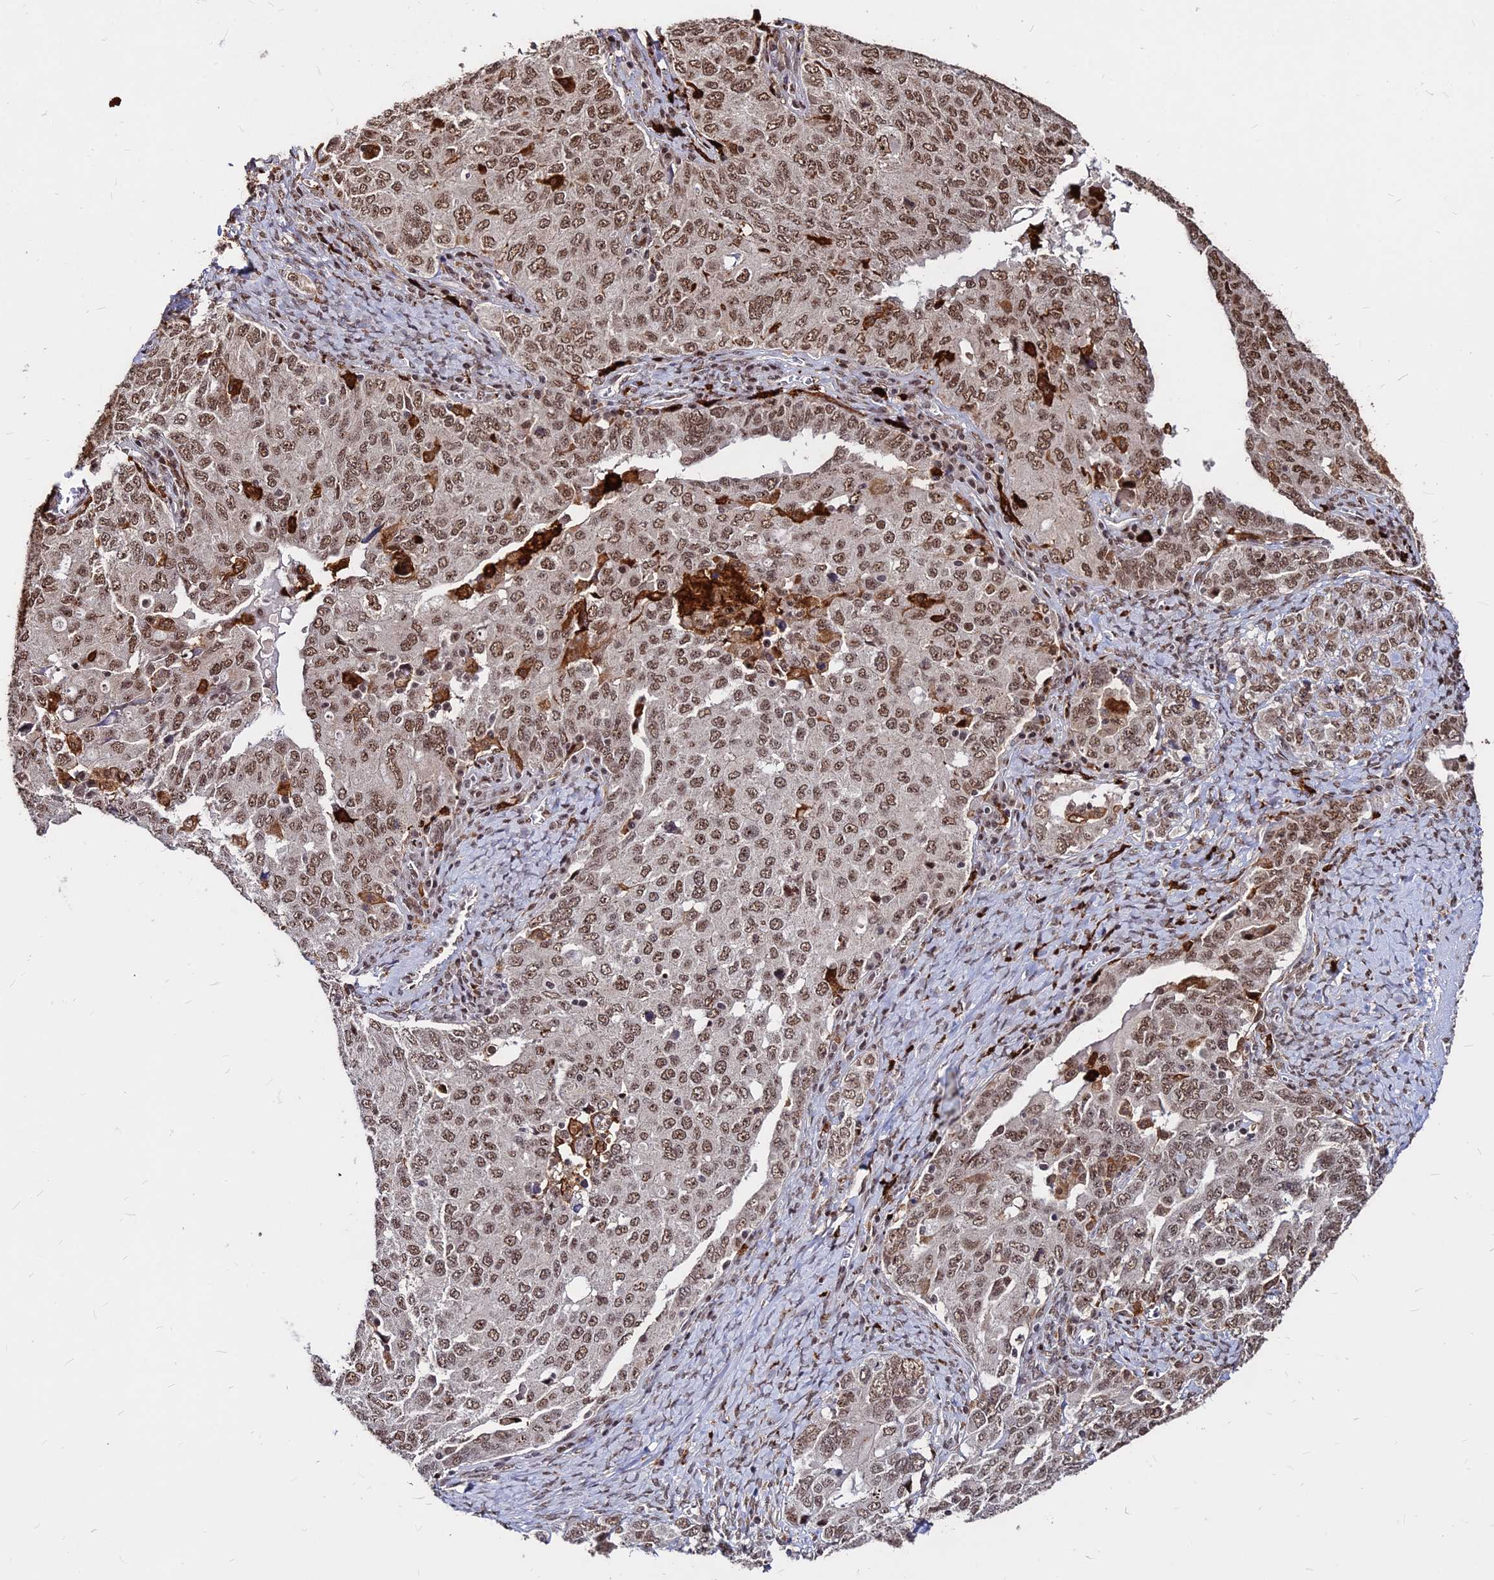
{"staining": {"intensity": "moderate", "quantity": ">75%", "location": "nuclear"}, "tissue": "ovarian cancer", "cell_type": "Tumor cells", "image_type": "cancer", "snomed": [{"axis": "morphology", "description": "Carcinoma, endometroid"}, {"axis": "topography", "description": "Ovary"}], "caption": "Immunohistochemistry (IHC) of endometroid carcinoma (ovarian) demonstrates medium levels of moderate nuclear positivity in approximately >75% of tumor cells. (Brightfield microscopy of DAB IHC at high magnification).", "gene": "ZBED4", "patient": {"sex": "female", "age": 62}}